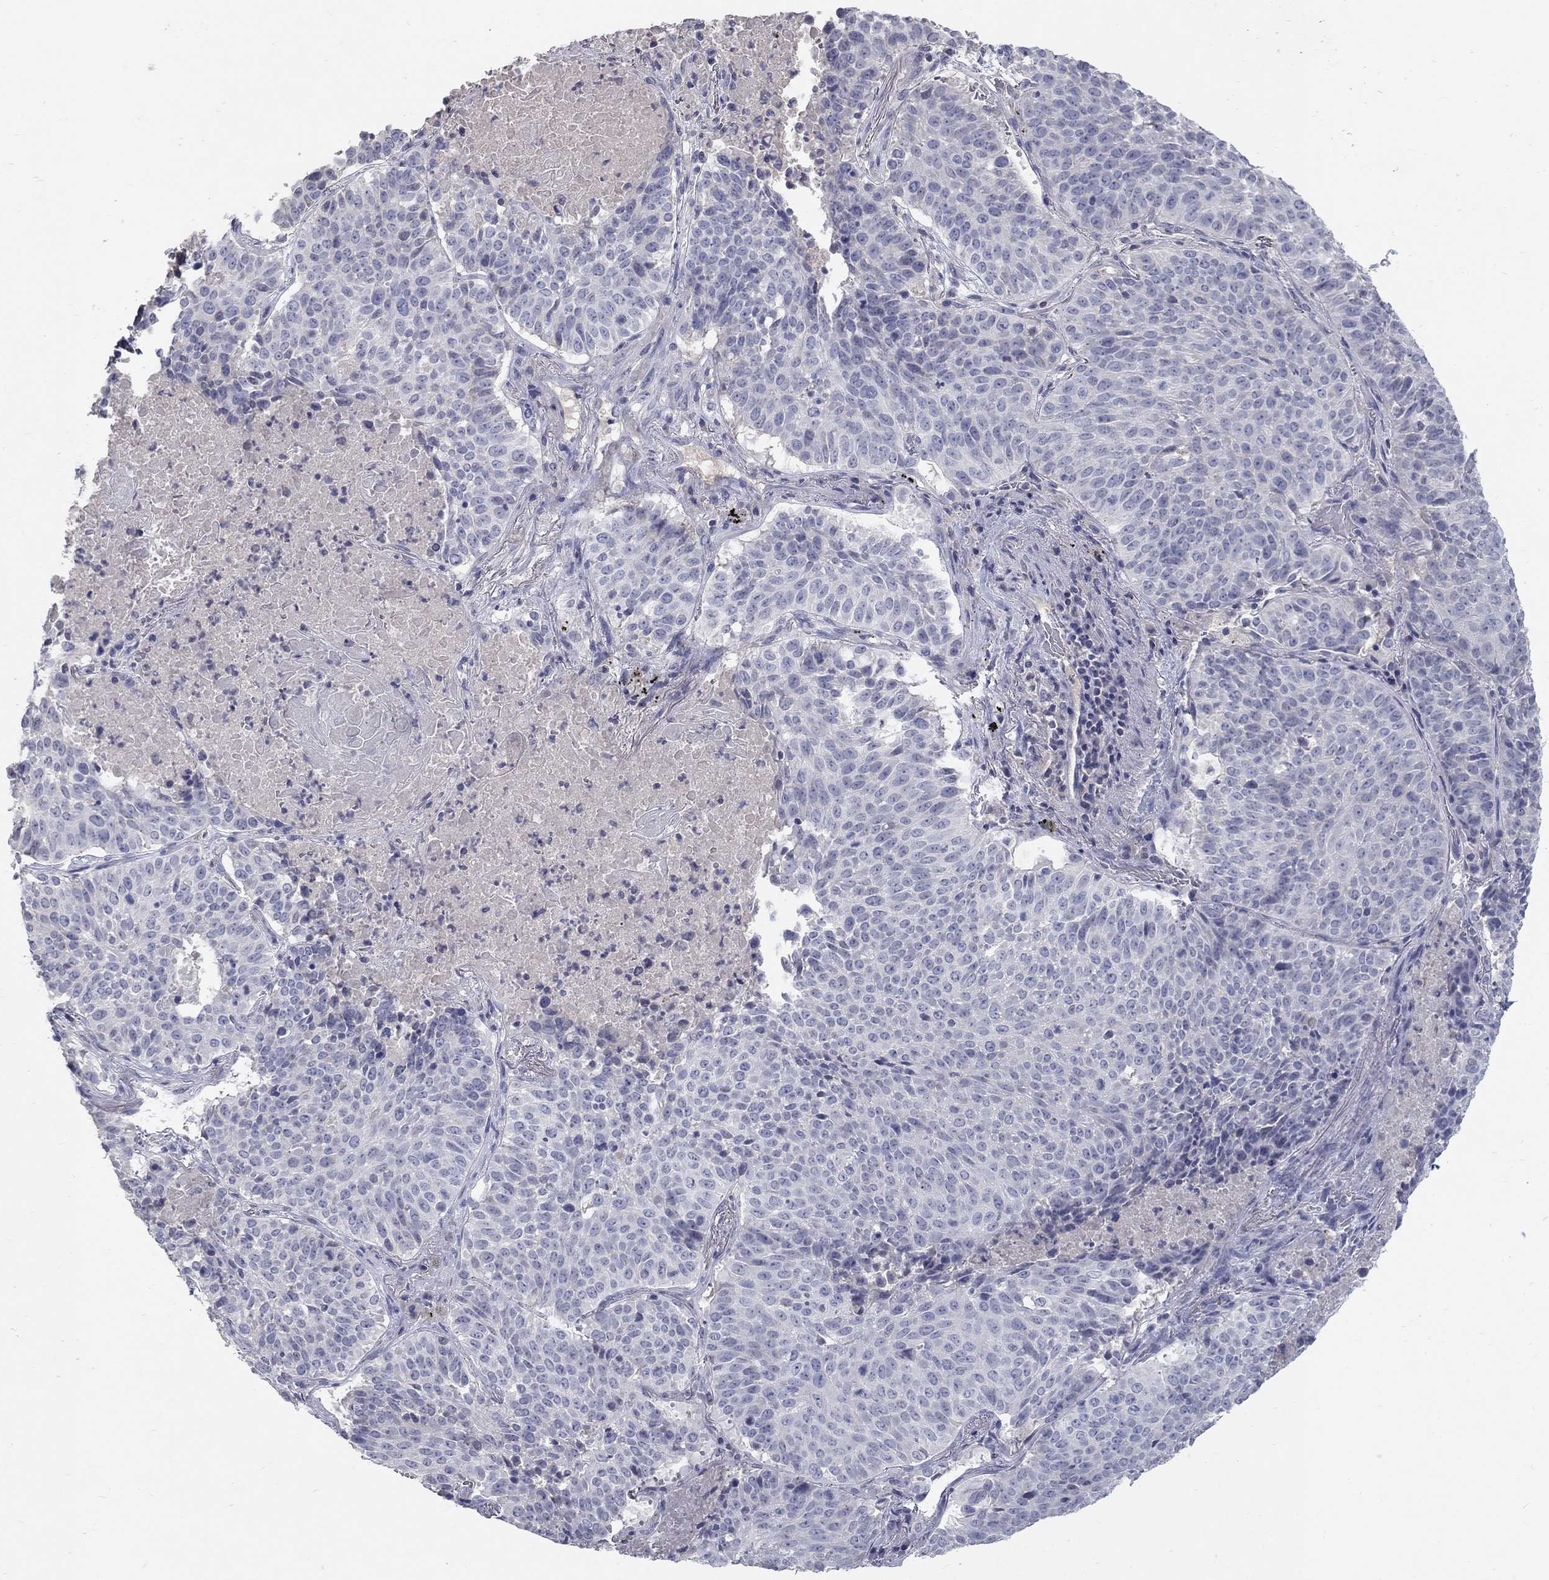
{"staining": {"intensity": "negative", "quantity": "none", "location": "none"}, "tissue": "lung cancer", "cell_type": "Tumor cells", "image_type": "cancer", "snomed": [{"axis": "morphology", "description": "Squamous cell carcinoma, NOS"}, {"axis": "topography", "description": "Lung"}], "caption": "DAB (3,3'-diaminobenzidine) immunohistochemical staining of human lung squamous cell carcinoma exhibits no significant expression in tumor cells. (DAB immunohistochemistry (IHC) visualized using brightfield microscopy, high magnification).", "gene": "PTH1R", "patient": {"sex": "male", "age": 64}}